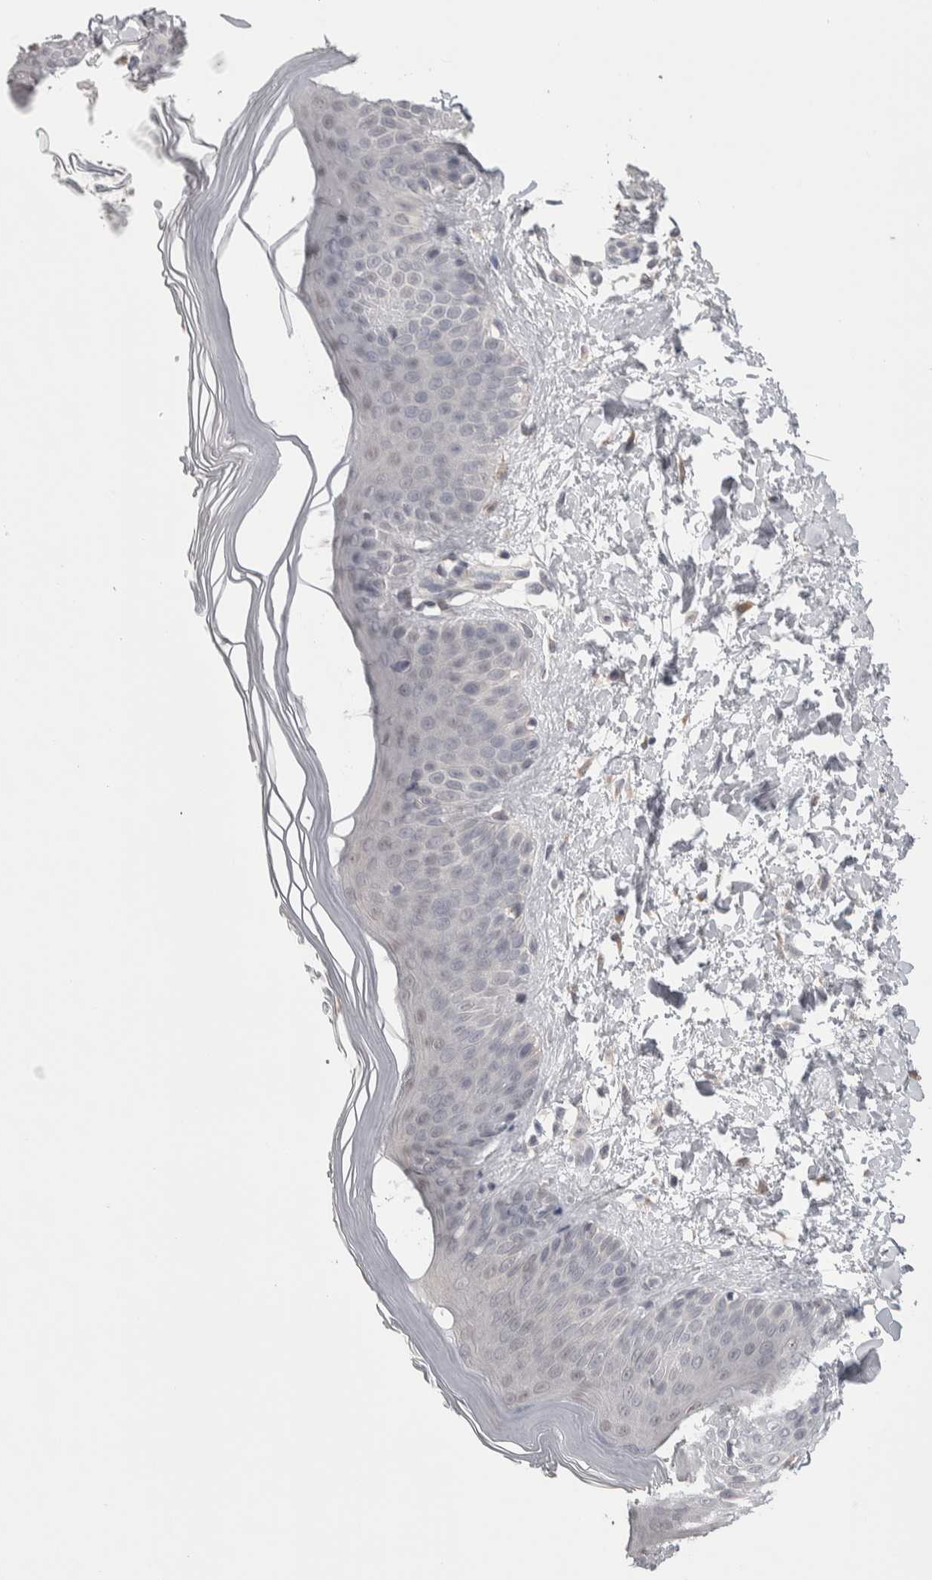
{"staining": {"intensity": "negative", "quantity": "none", "location": "none"}, "tissue": "skin", "cell_type": "Fibroblasts", "image_type": "normal", "snomed": [{"axis": "morphology", "description": "Normal tissue, NOS"}, {"axis": "morphology", "description": "Malignant melanoma, Metastatic site"}, {"axis": "topography", "description": "Skin"}], "caption": "Photomicrograph shows no protein positivity in fibroblasts of benign skin. (Immunohistochemistry, brightfield microscopy, high magnification).", "gene": "CUL2", "patient": {"sex": "male", "age": 41}}